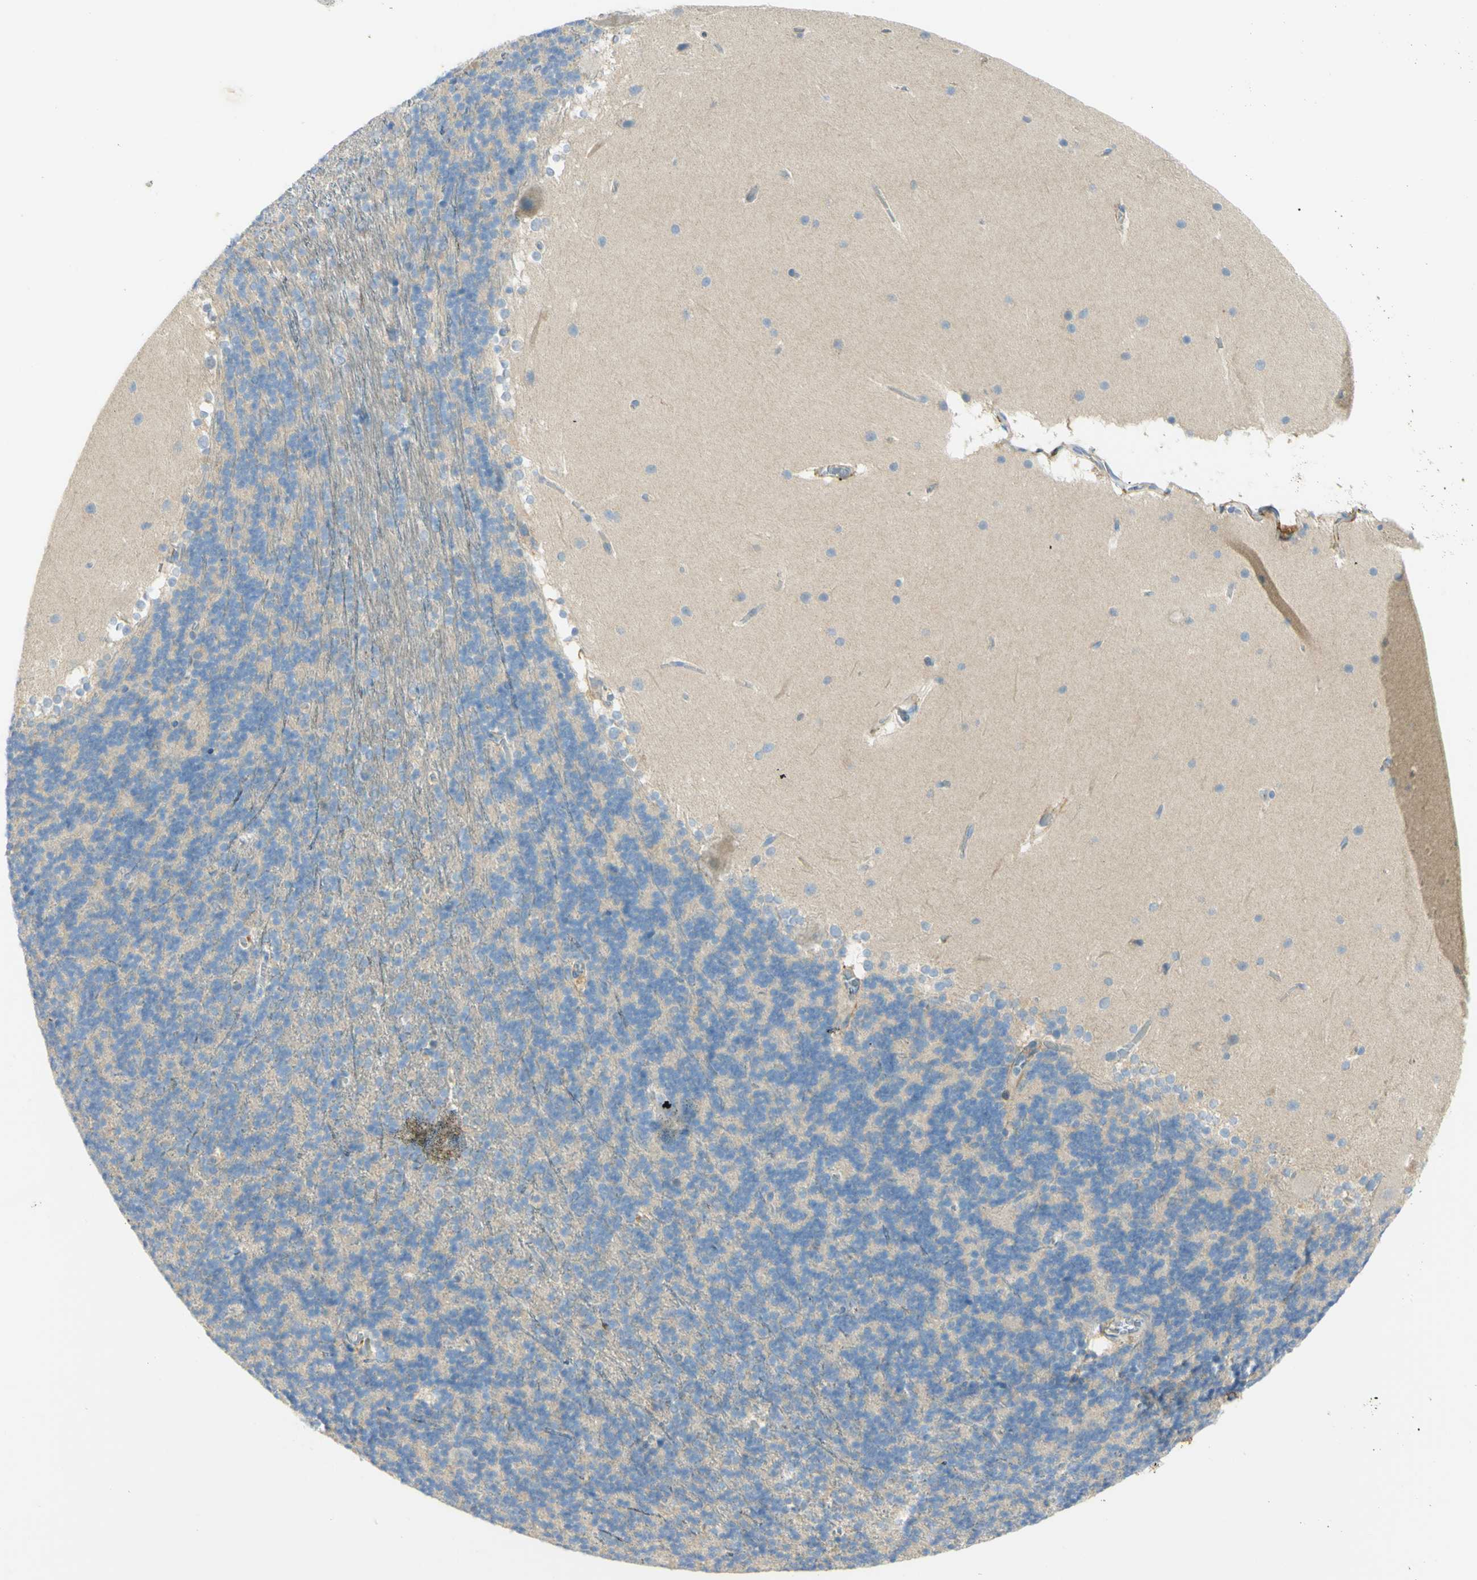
{"staining": {"intensity": "negative", "quantity": "none", "location": "none"}, "tissue": "cerebellum", "cell_type": "Cells in granular layer", "image_type": "normal", "snomed": [{"axis": "morphology", "description": "Normal tissue, NOS"}, {"axis": "topography", "description": "Cerebellum"}], "caption": "Cells in granular layer show no significant positivity in unremarkable cerebellum. (DAB (3,3'-diaminobenzidine) IHC visualized using brightfield microscopy, high magnification).", "gene": "GCNT3", "patient": {"sex": "female", "age": 19}}